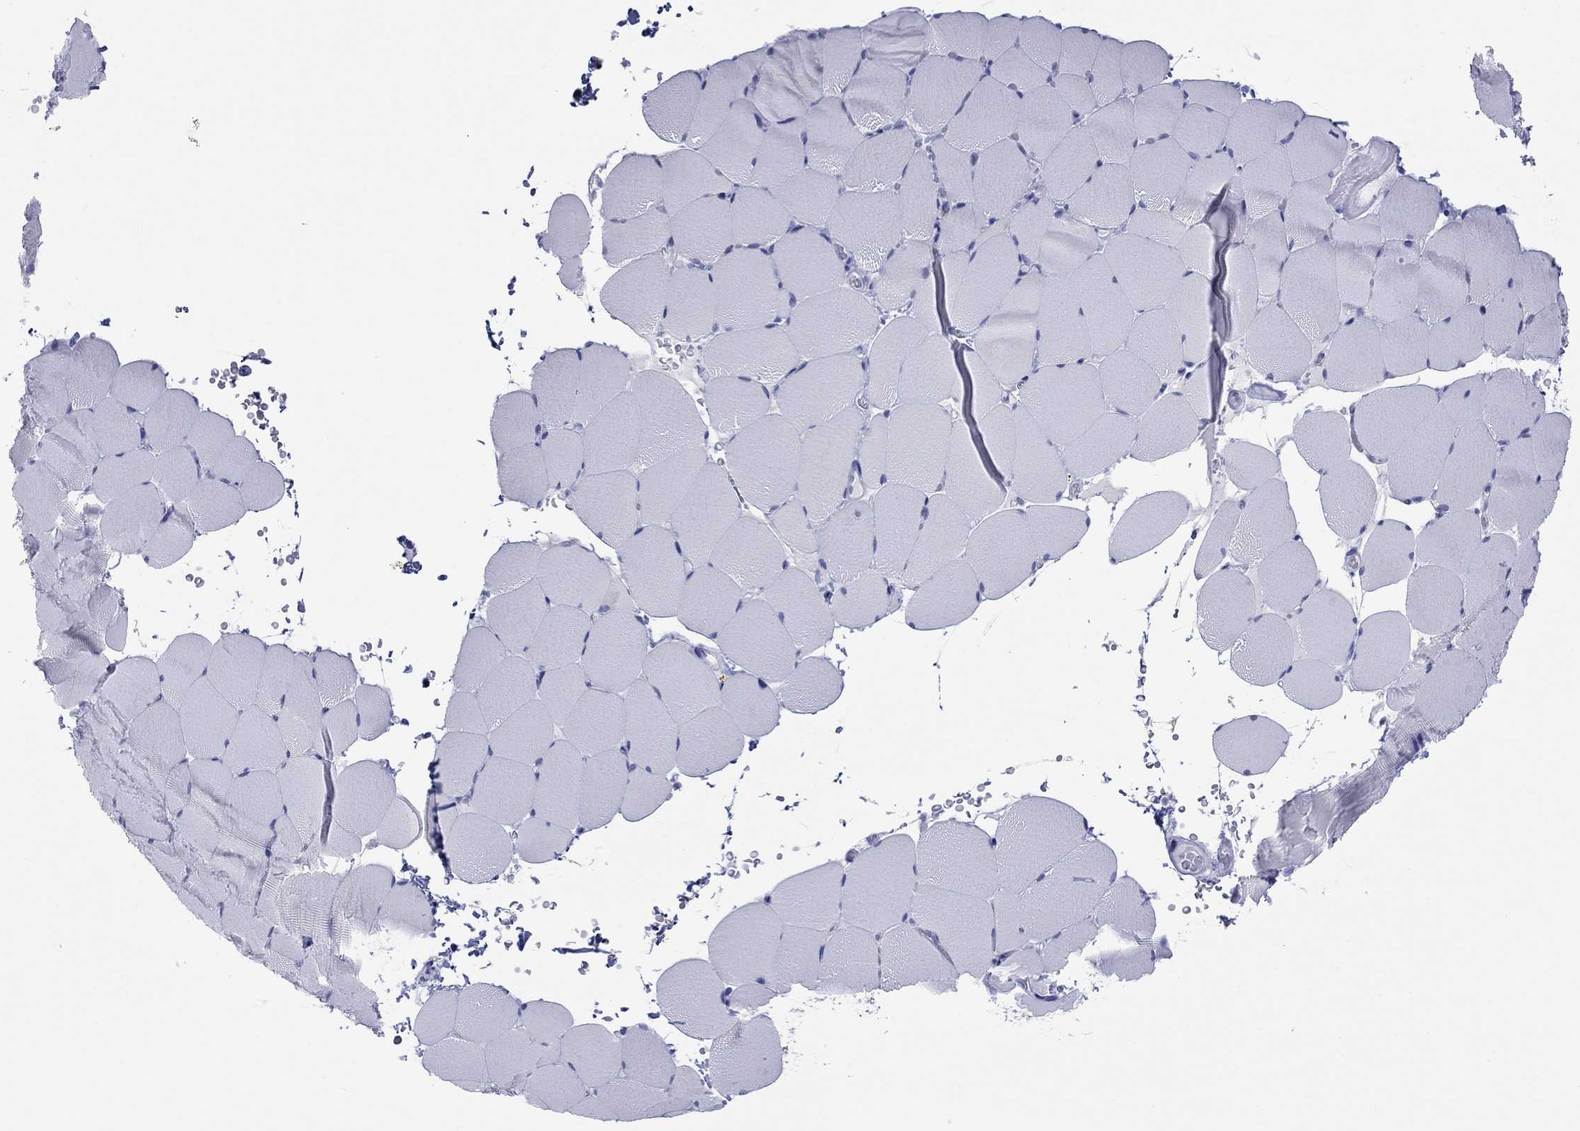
{"staining": {"intensity": "negative", "quantity": "none", "location": "none"}, "tissue": "skeletal muscle", "cell_type": "Myocytes", "image_type": "normal", "snomed": [{"axis": "morphology", "description": "Normal tissue, NOS"}, {"axis": "topography", "description": "Skeletal muscle"}], "caption": "The photomicrograph demonstrates no staining of myocytes in normal skeletal muscle.", "gene": "MAGEB6", "patient": {"sex": "female", "age": 37}}